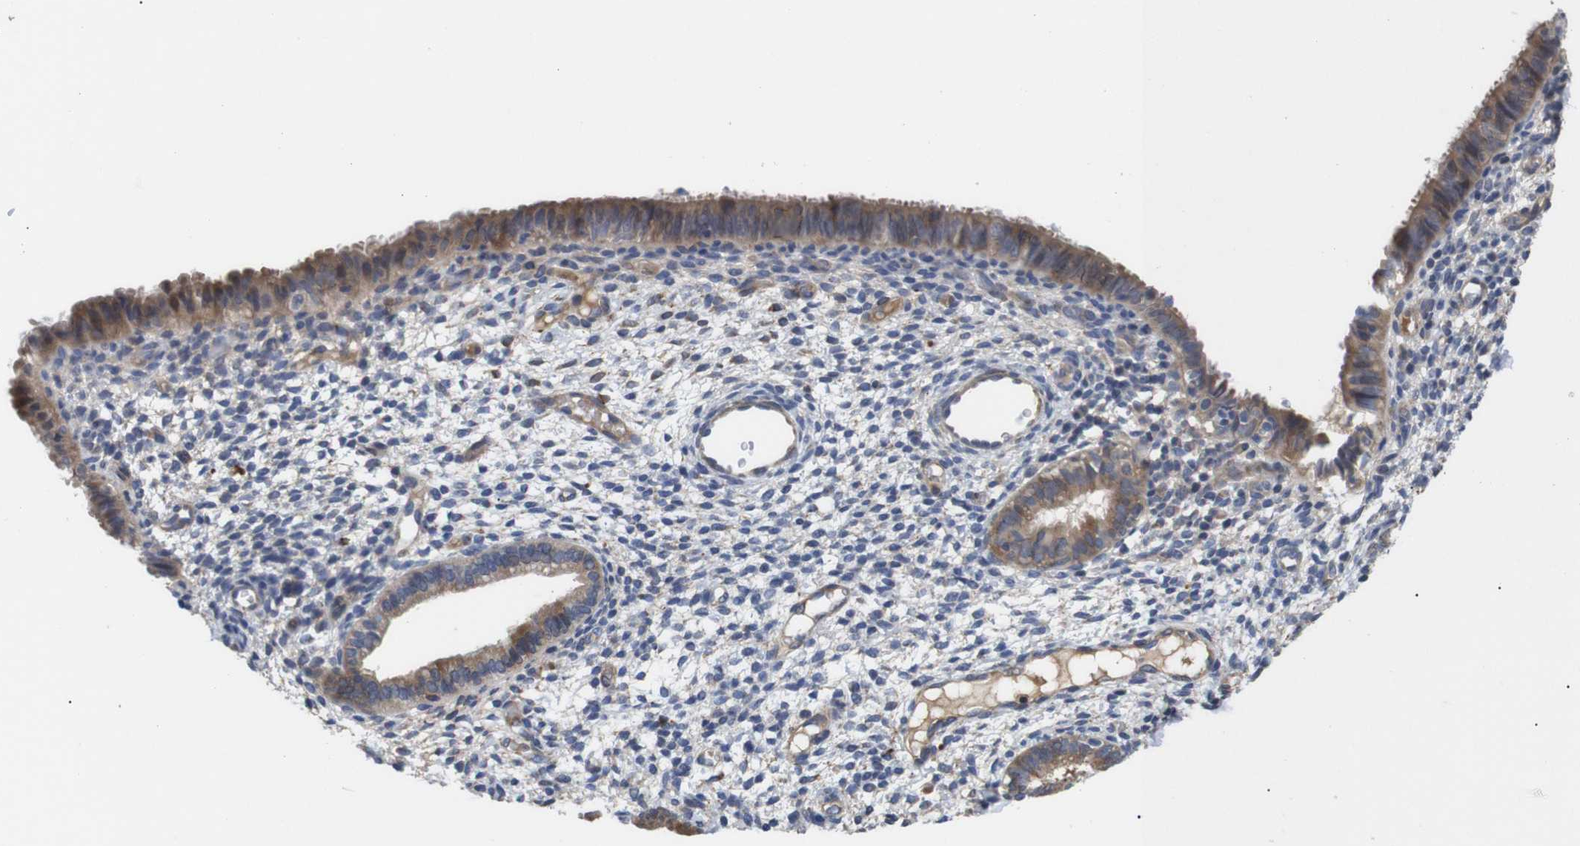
{"staining": {"intensity": "negative", "quantity": "none", "location": "none"}, "tissue": "endometrium", "cell_type": "Cells in endometrial stroma", "image_type": "normal", "snomed": [{"axis": "morphology", "description": "Normal tissue, NOS"}, {"axis": "topography", "description": "Endometrium"}], "caption": "DAB immunohistochemical staining of unremarkable human endometrium shows no significant expression in cells in endometrial stroma.", "gene": "SPRY3", "patient": {"sex": "female", "age": 61}}